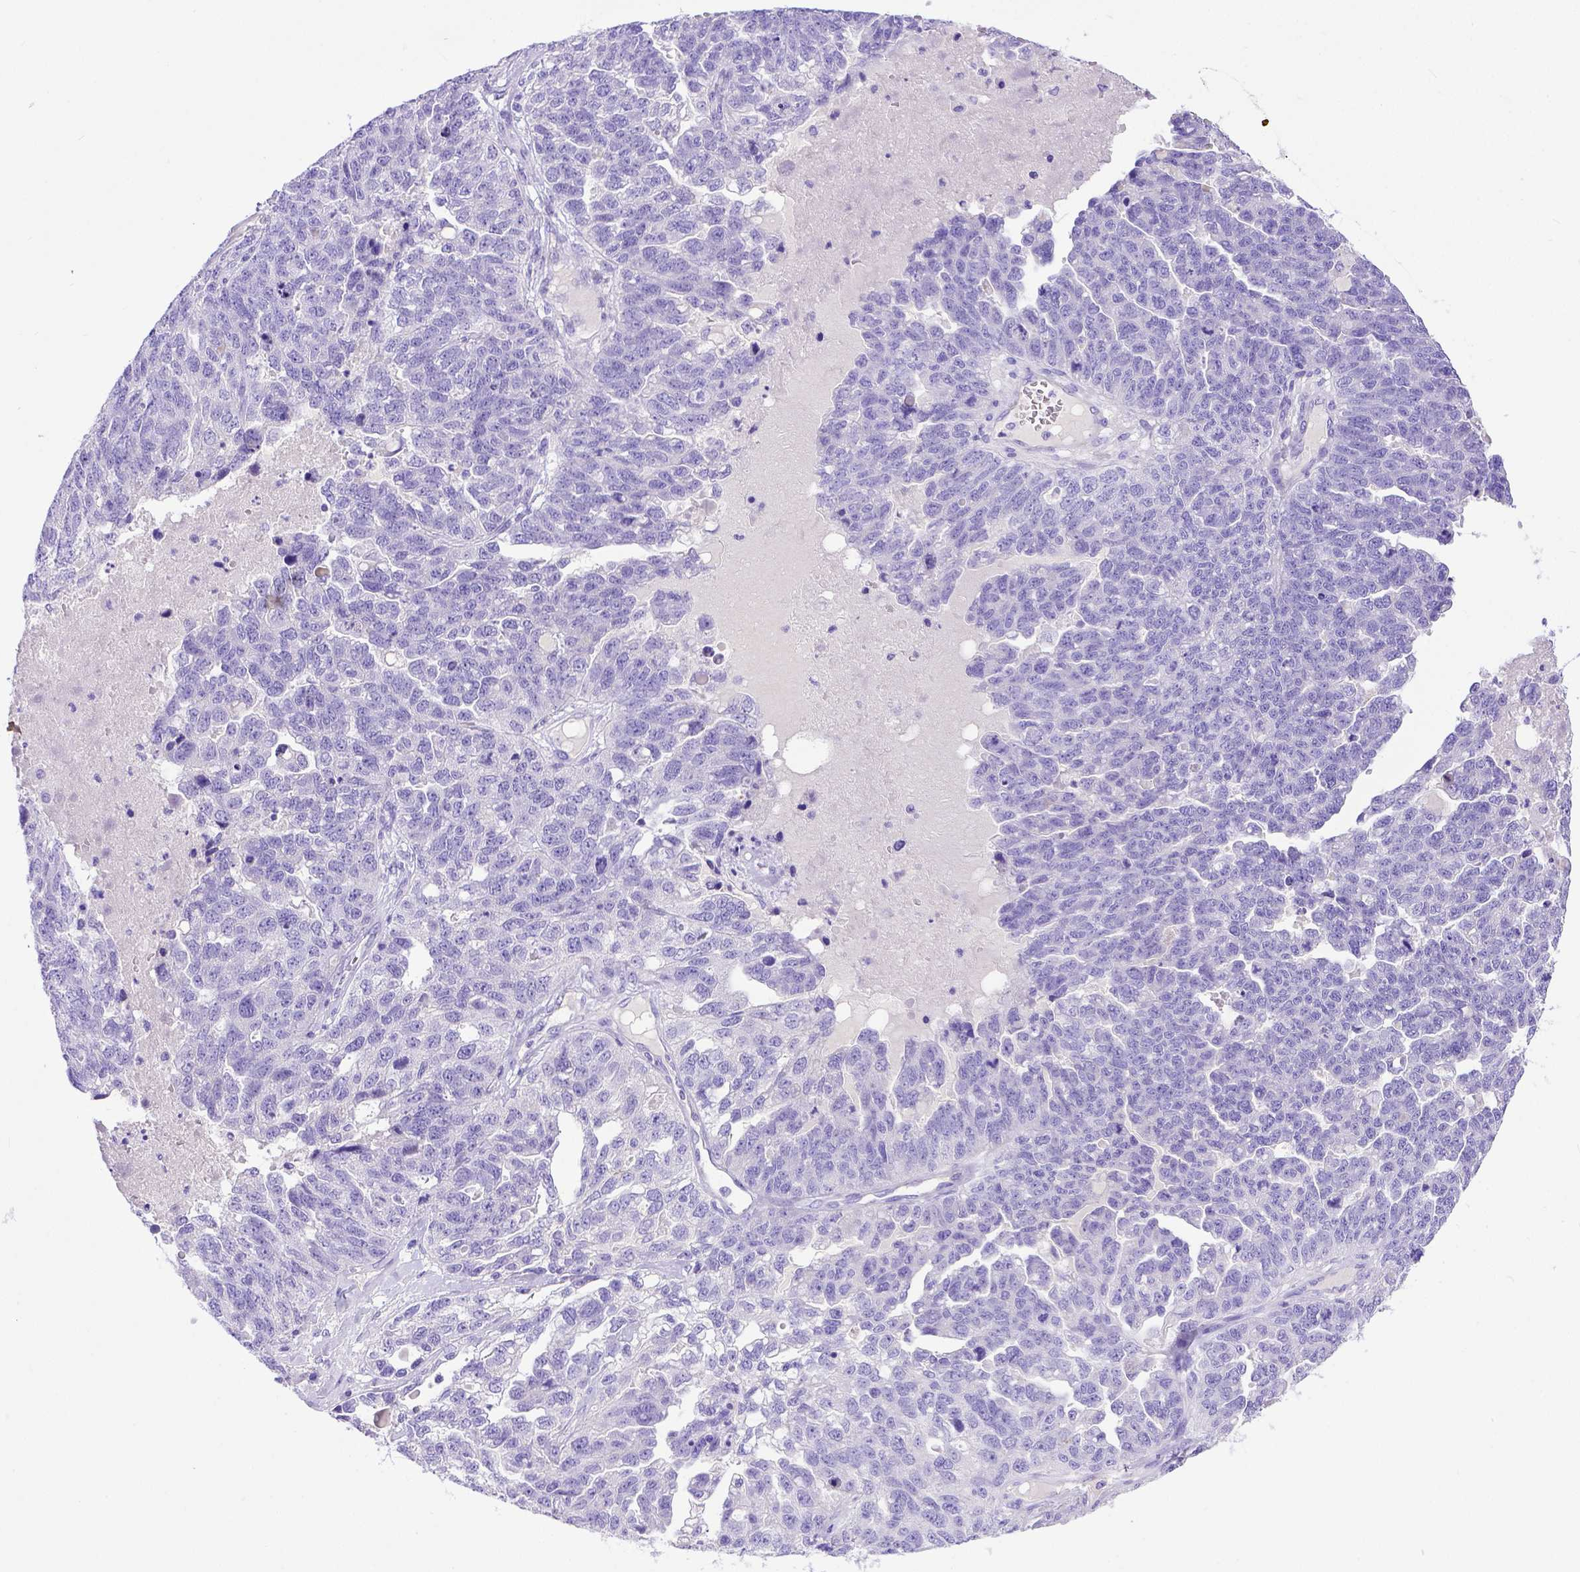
{"staining": {"intensity": "negative", "quantity": "none", "location": "none"}, "tissue": "ovarian cancer", "cell_type": "Tumor cells", "image_type": "cancer", "snomed": [{"axis": "morphology", "description": "Cystadenocarcinoma, serous, NOS"}, {"axis": "topography", "description": "Ovary"}], "caption": "Serous cystadenocarcinoma (ovarian) stained for a protein using immunohistochemistry (IHC) shows no positivity tumor cells.", "gene": "LRRC18", "patient": {"sex": "female", "age": 71}}